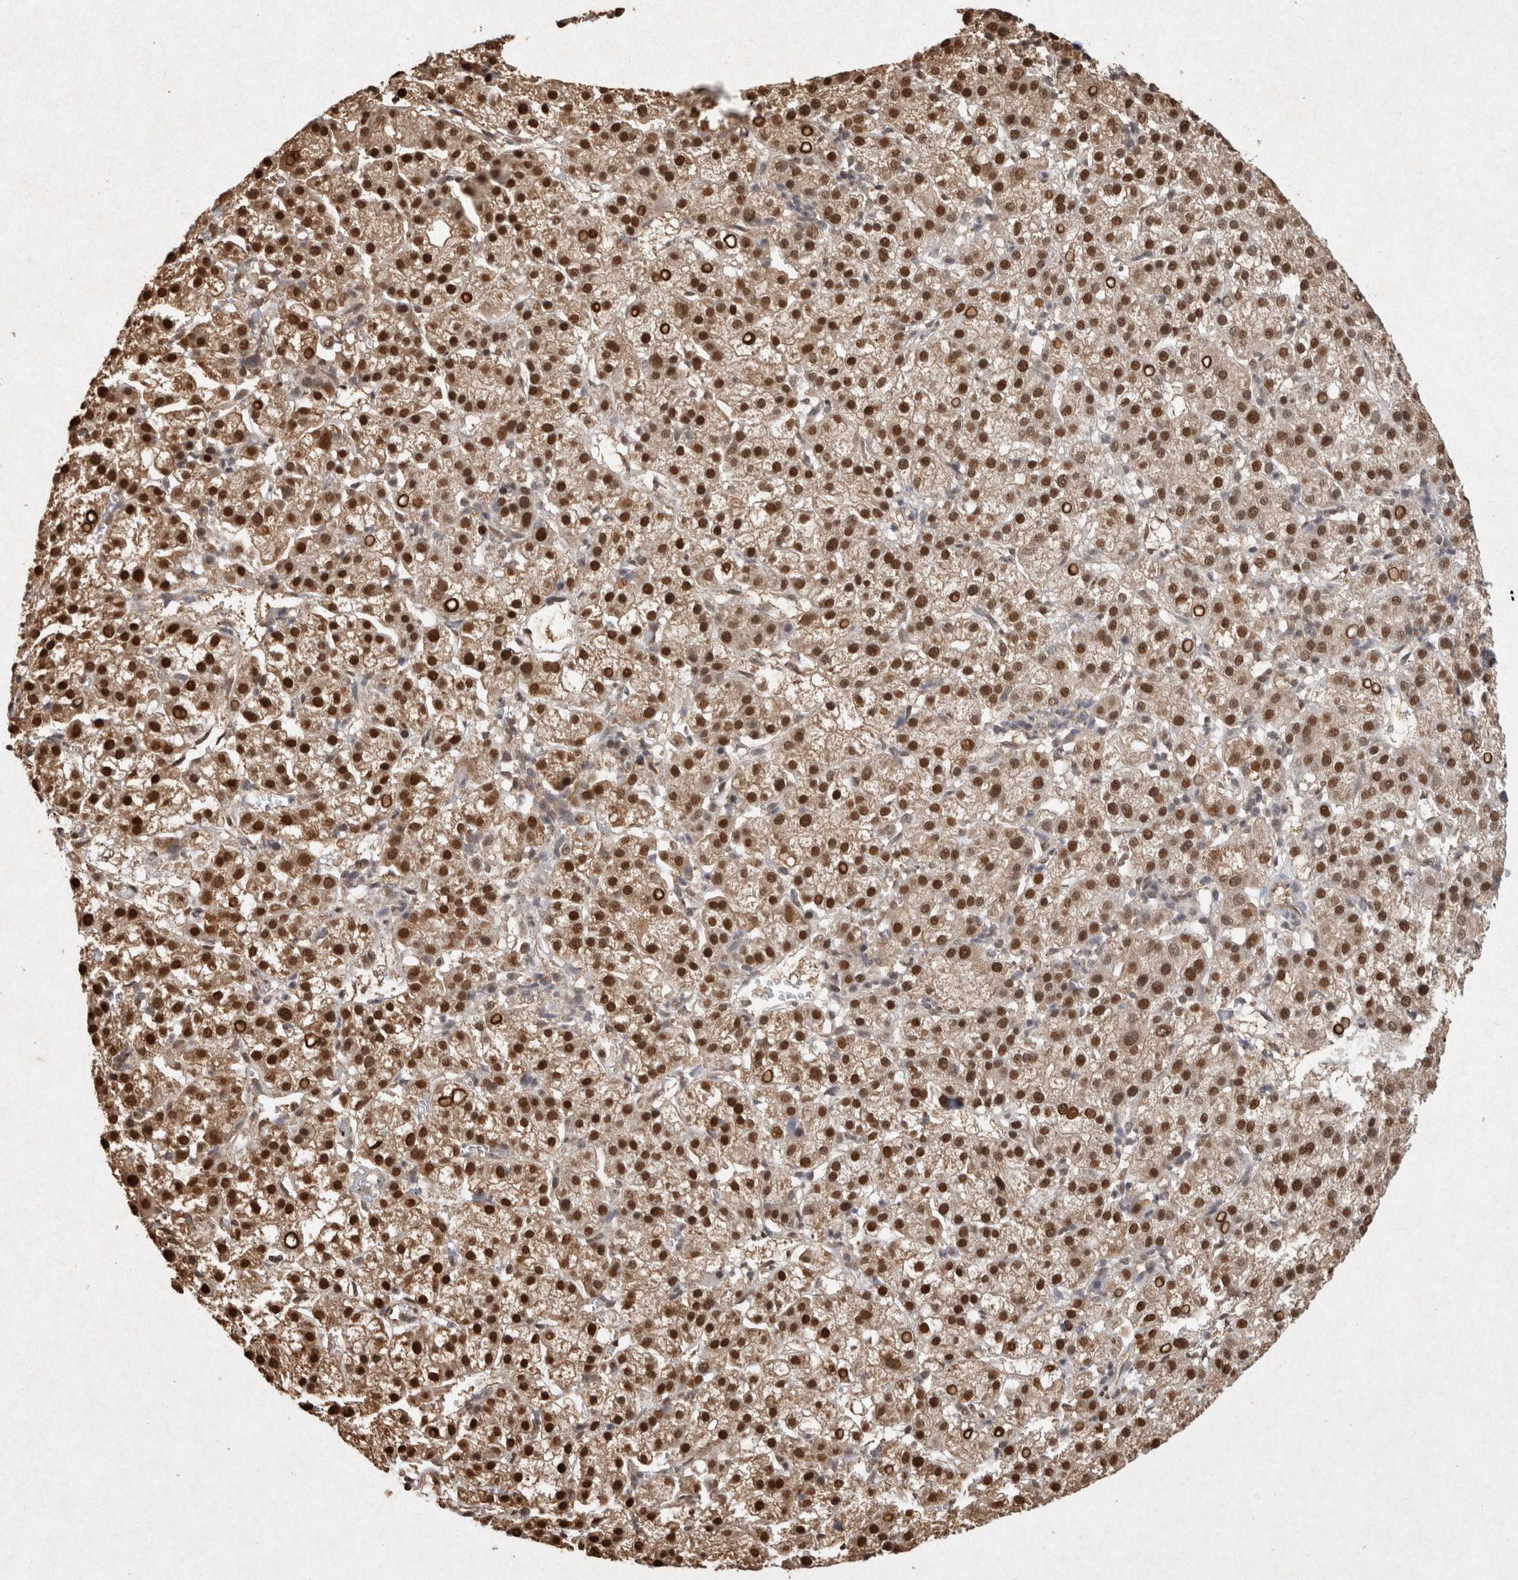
{"staining": {"intensity": "strong", "quantity": ">75%", "location": "nuclear"}, "tissue": "liver cancer", "cell_type": "Tumor cells", "image_type": "cancer", "snomed": [{"axis": "morphology", "description": "Carcinoma, Hepatocellular, NOS"}, {"axis": "topography", "description": "Liver"}], "caption": "Human liver cancer (hepatocellular carcinoma) stained with a brown dye demonstrates strong nuclear positive staining in approximately >75% of tumor cells.", "gene": "HDGF", "patient": {"sex": "female", "age": 58}}